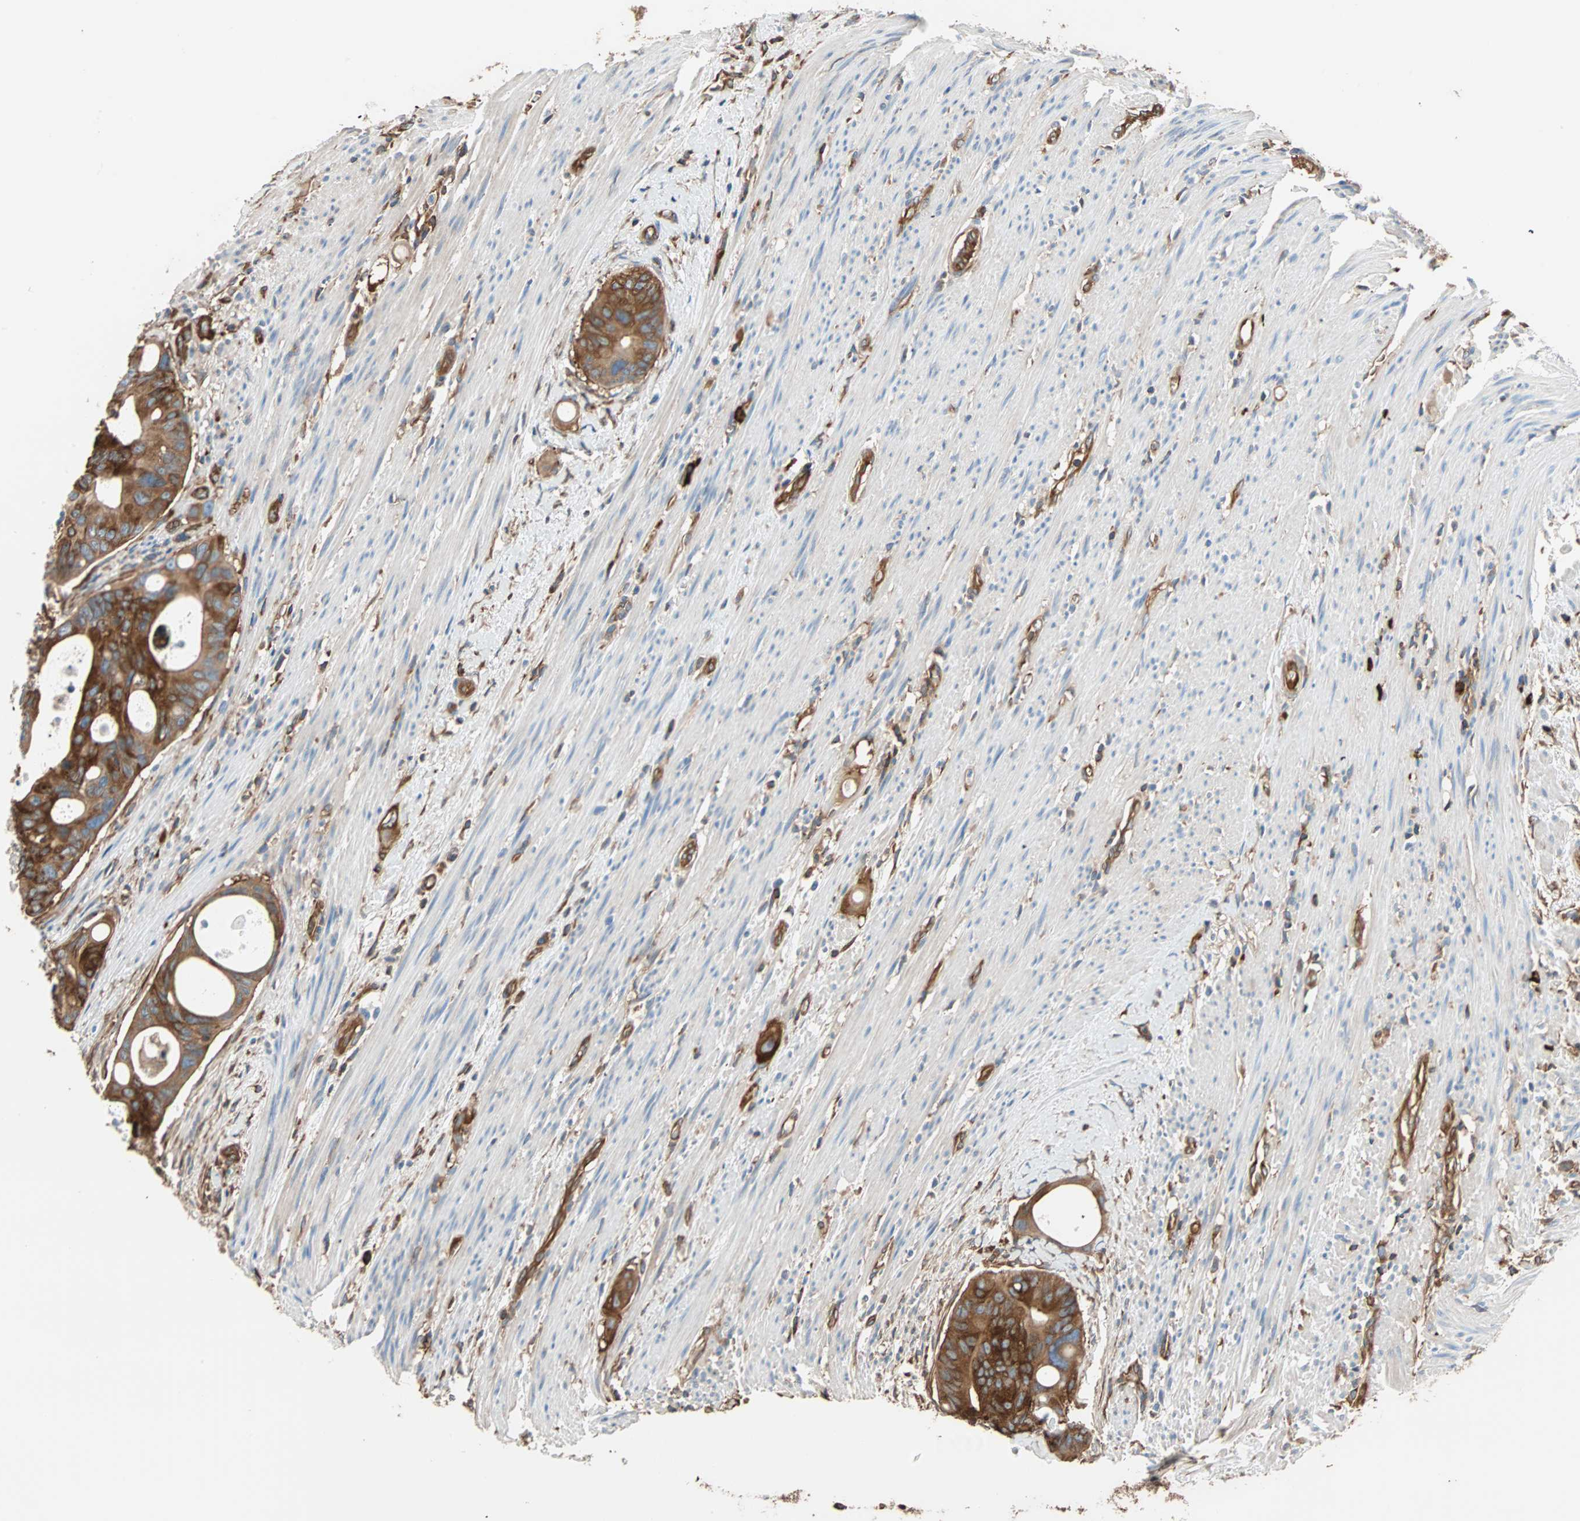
{"staining": {"intensity": "strong", "quantity": ">75%", "location": "cytoplasmic/membranous"}, "tissue": "colorectal cancer", "cell_type": "Tumor cells", "image_type": "cancer", "snomed": [{"axis": "morphology", "description": "Adenocarcinoma, NOS"}, {"axis": "topography", "description": "Colon"}], "caption": "A brown stain shows strong cytoplasmic/membranous positivity of a protein in human colorectal cancer (adenocarcinoma) tumor cells.", "gene": "EEF2", "patient": {"sex": "female", "age": 57}}